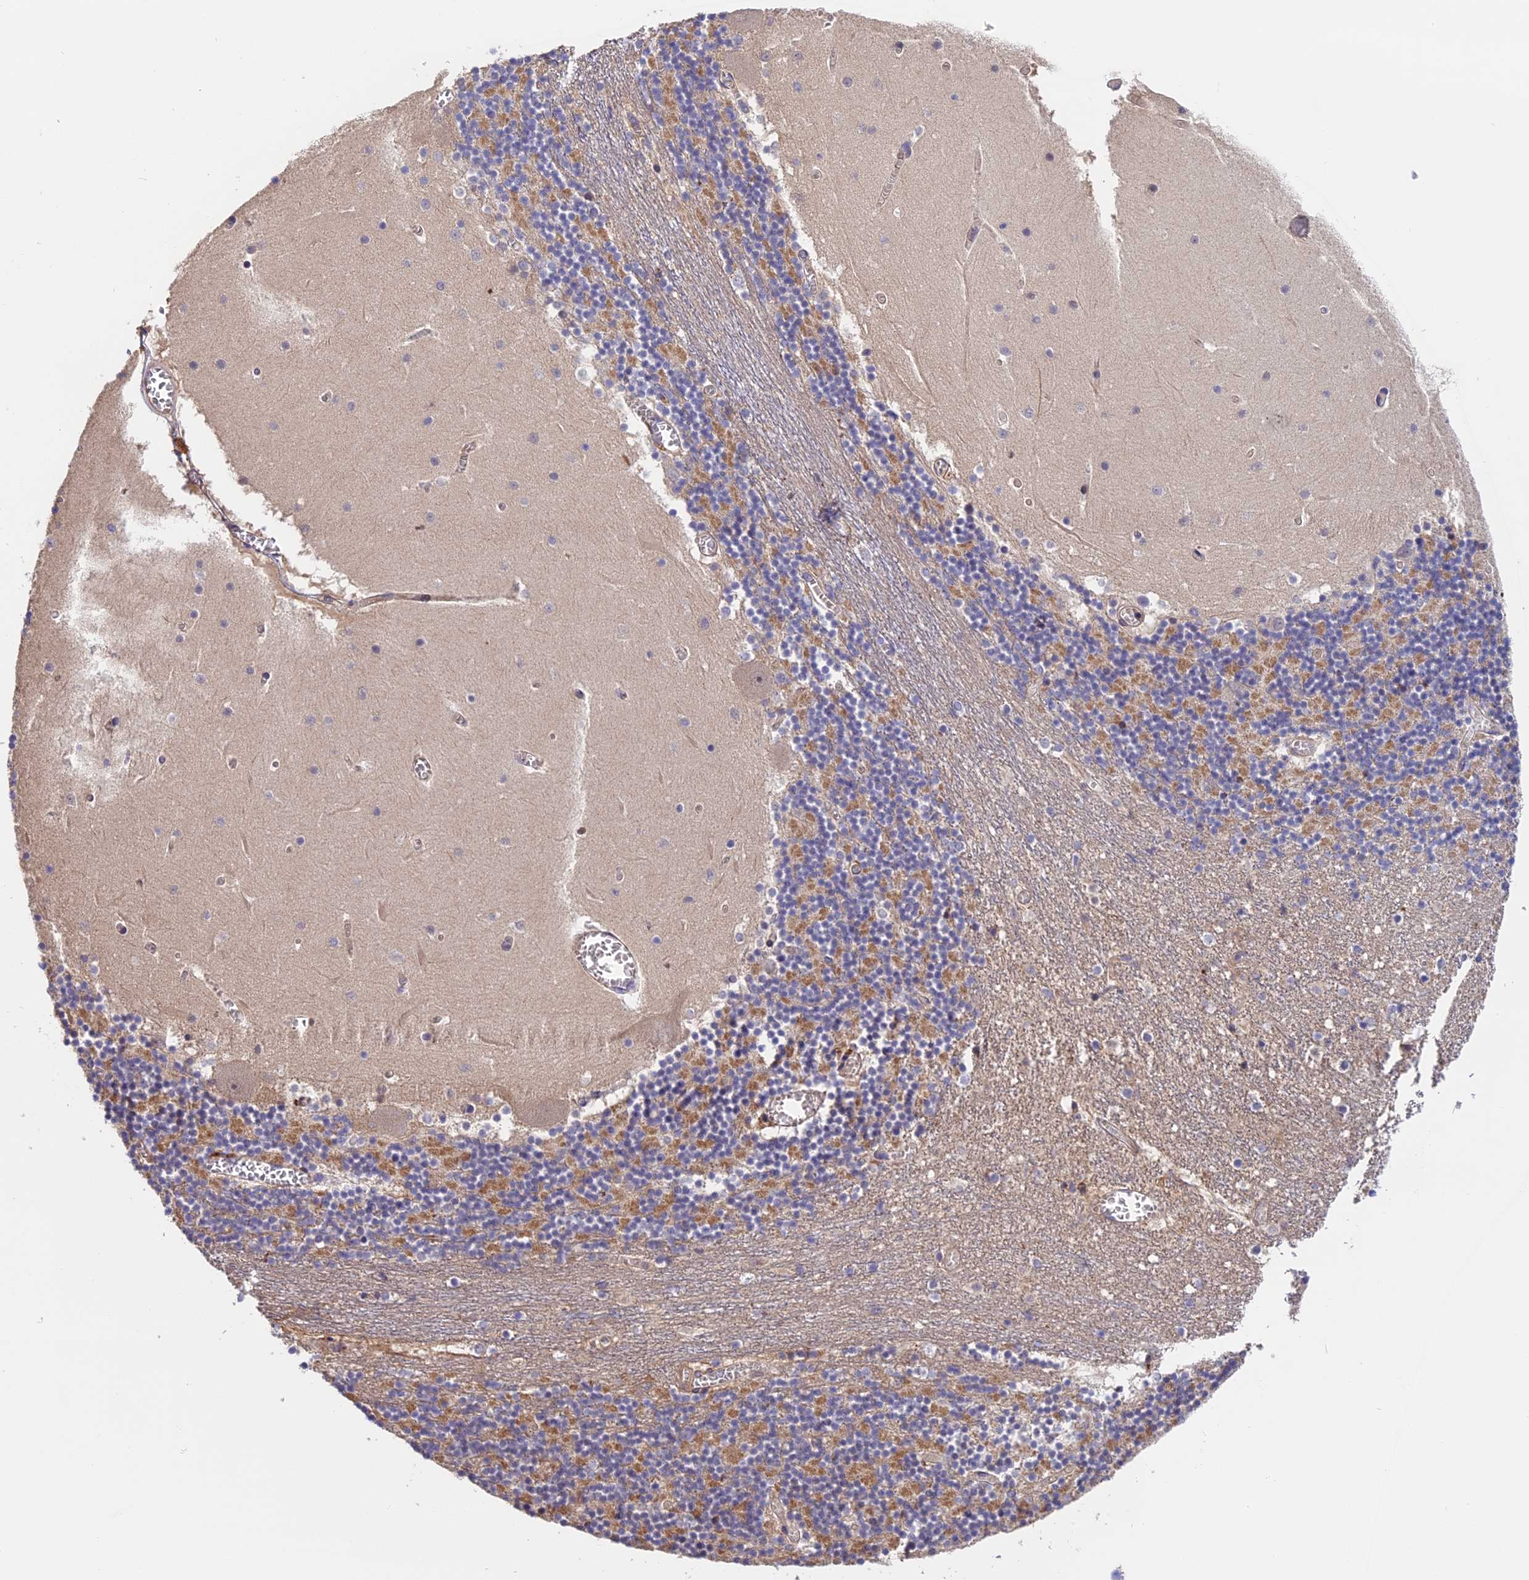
{"staining": {"intensity": "weak", "quantity": "25%-75%", "location": "cytoplasmic/membranous"}, "tissue": "cerebellum", "cell_type": "Cells in granular layer", "image_type": "normal", "snomed": [{"axis": "morphology", "description": "Normal tissue, NOS"}, {"axis": "topography", "description": "Cerebellum"}], "caption": "High-power microscopy captured an immunohistochemistry (IHC) image of normal cerebellum, revealing weak cytoplasmic/membranous expression in approximately 25%-75% of cells in granular layer.", "gene": "SETD6", "patient": {"sex": "female", "age": 28}}